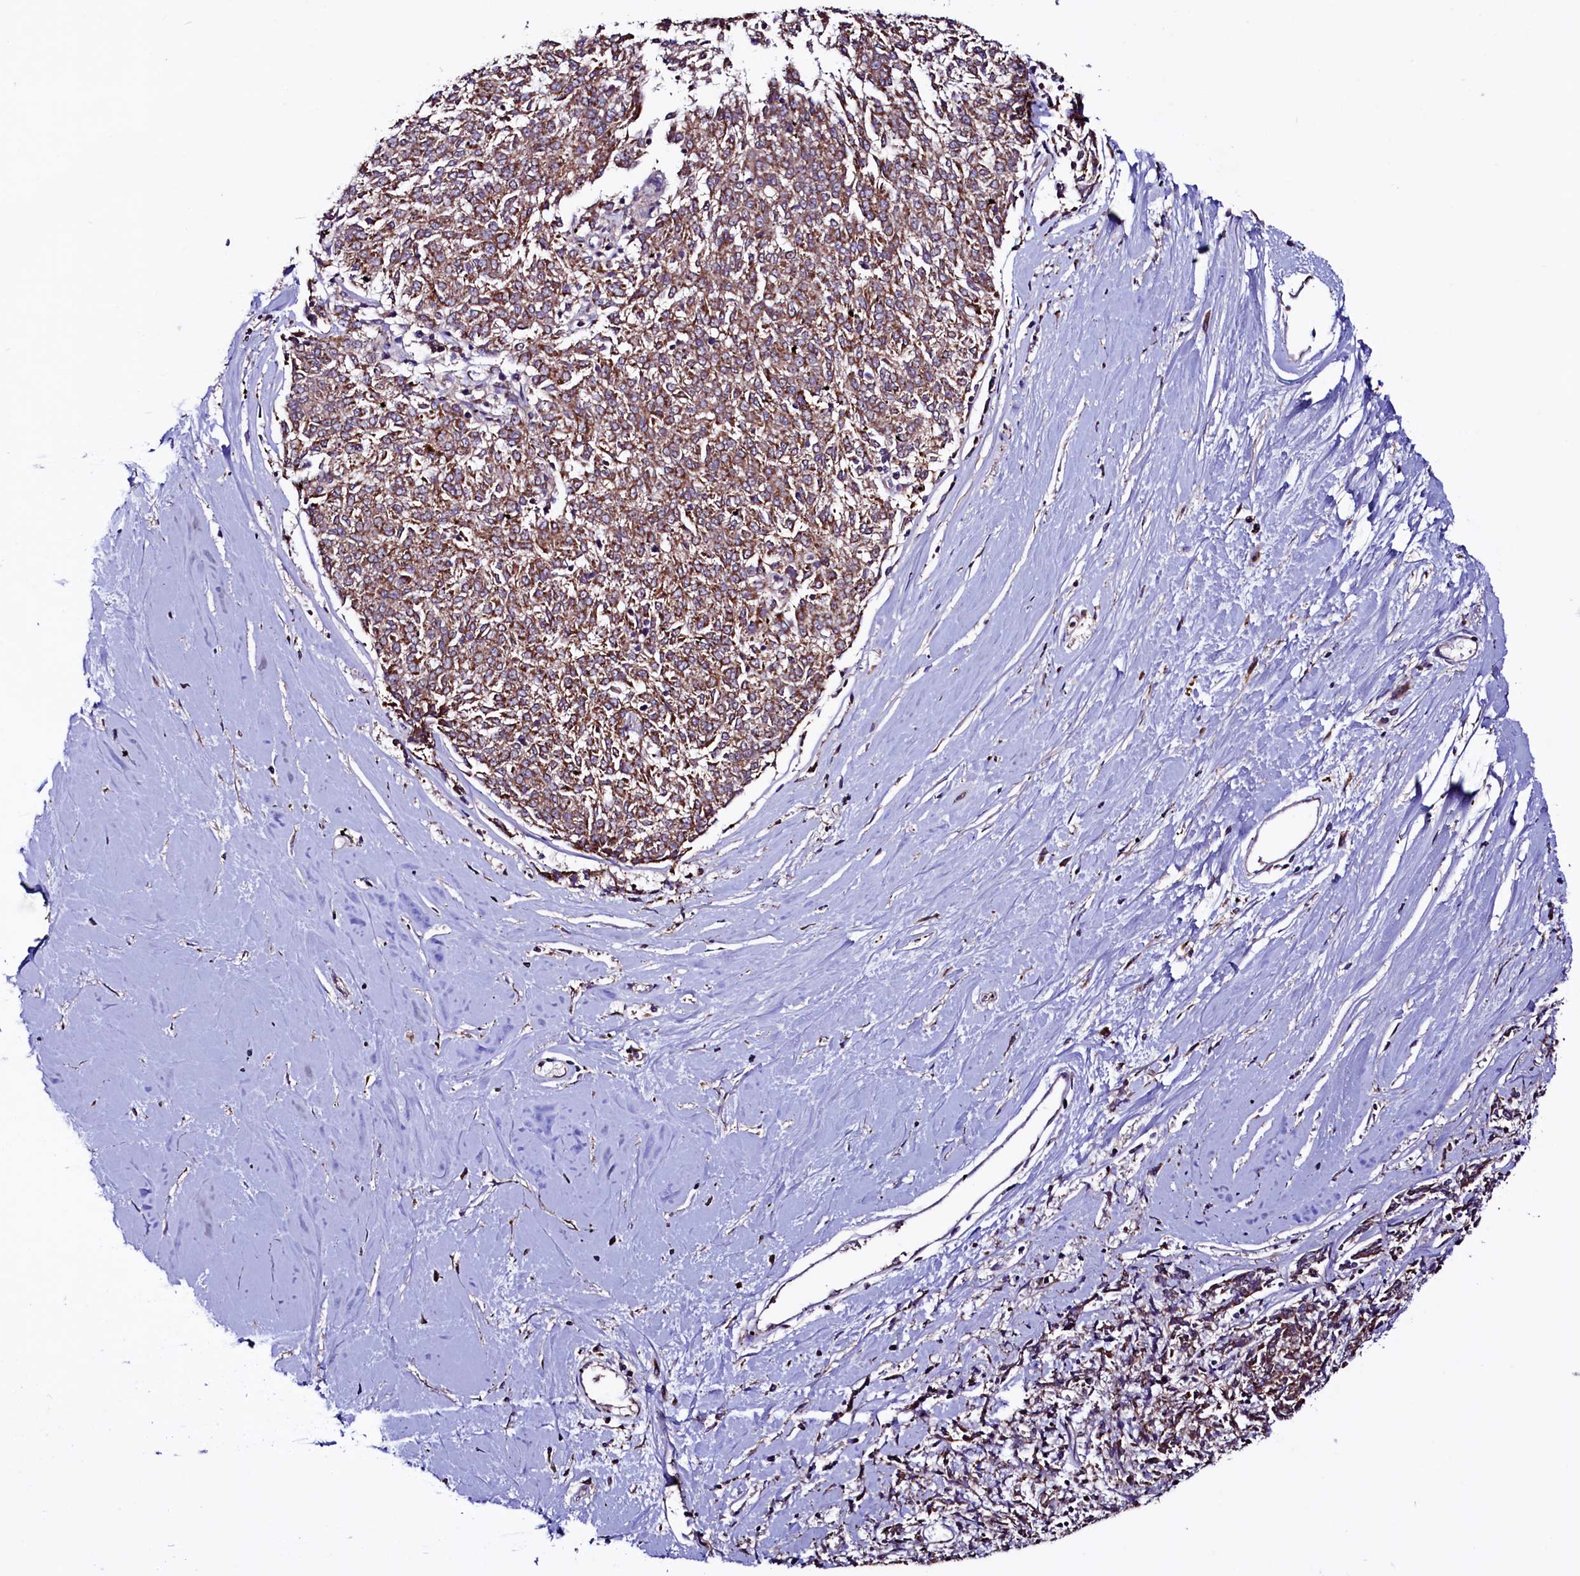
{"staining": {"intensity": "moderate", "quantity": ">75%", "location": "cytoplasmic/membranous"}, "tissue": "melanoma", "cell_type": "Tumor cells", "image_type": "cancer", "snomed": [{"axis": "morphology", "description": "Malignant melanoma, NOS"}, {"axis": "topography", "description": "Skin"}], "caption": "IHC histopathology image of neoplastic tissue: melanoma stained using IHC reveals medium levels of moderate protein expression localized specifically in the cytoplasmic/membranous of tumor cells, appearing as a cytoplasmic/membranous brown color.", "gene": "STARD5", "patient": {"sex": "female", "age": 72}}